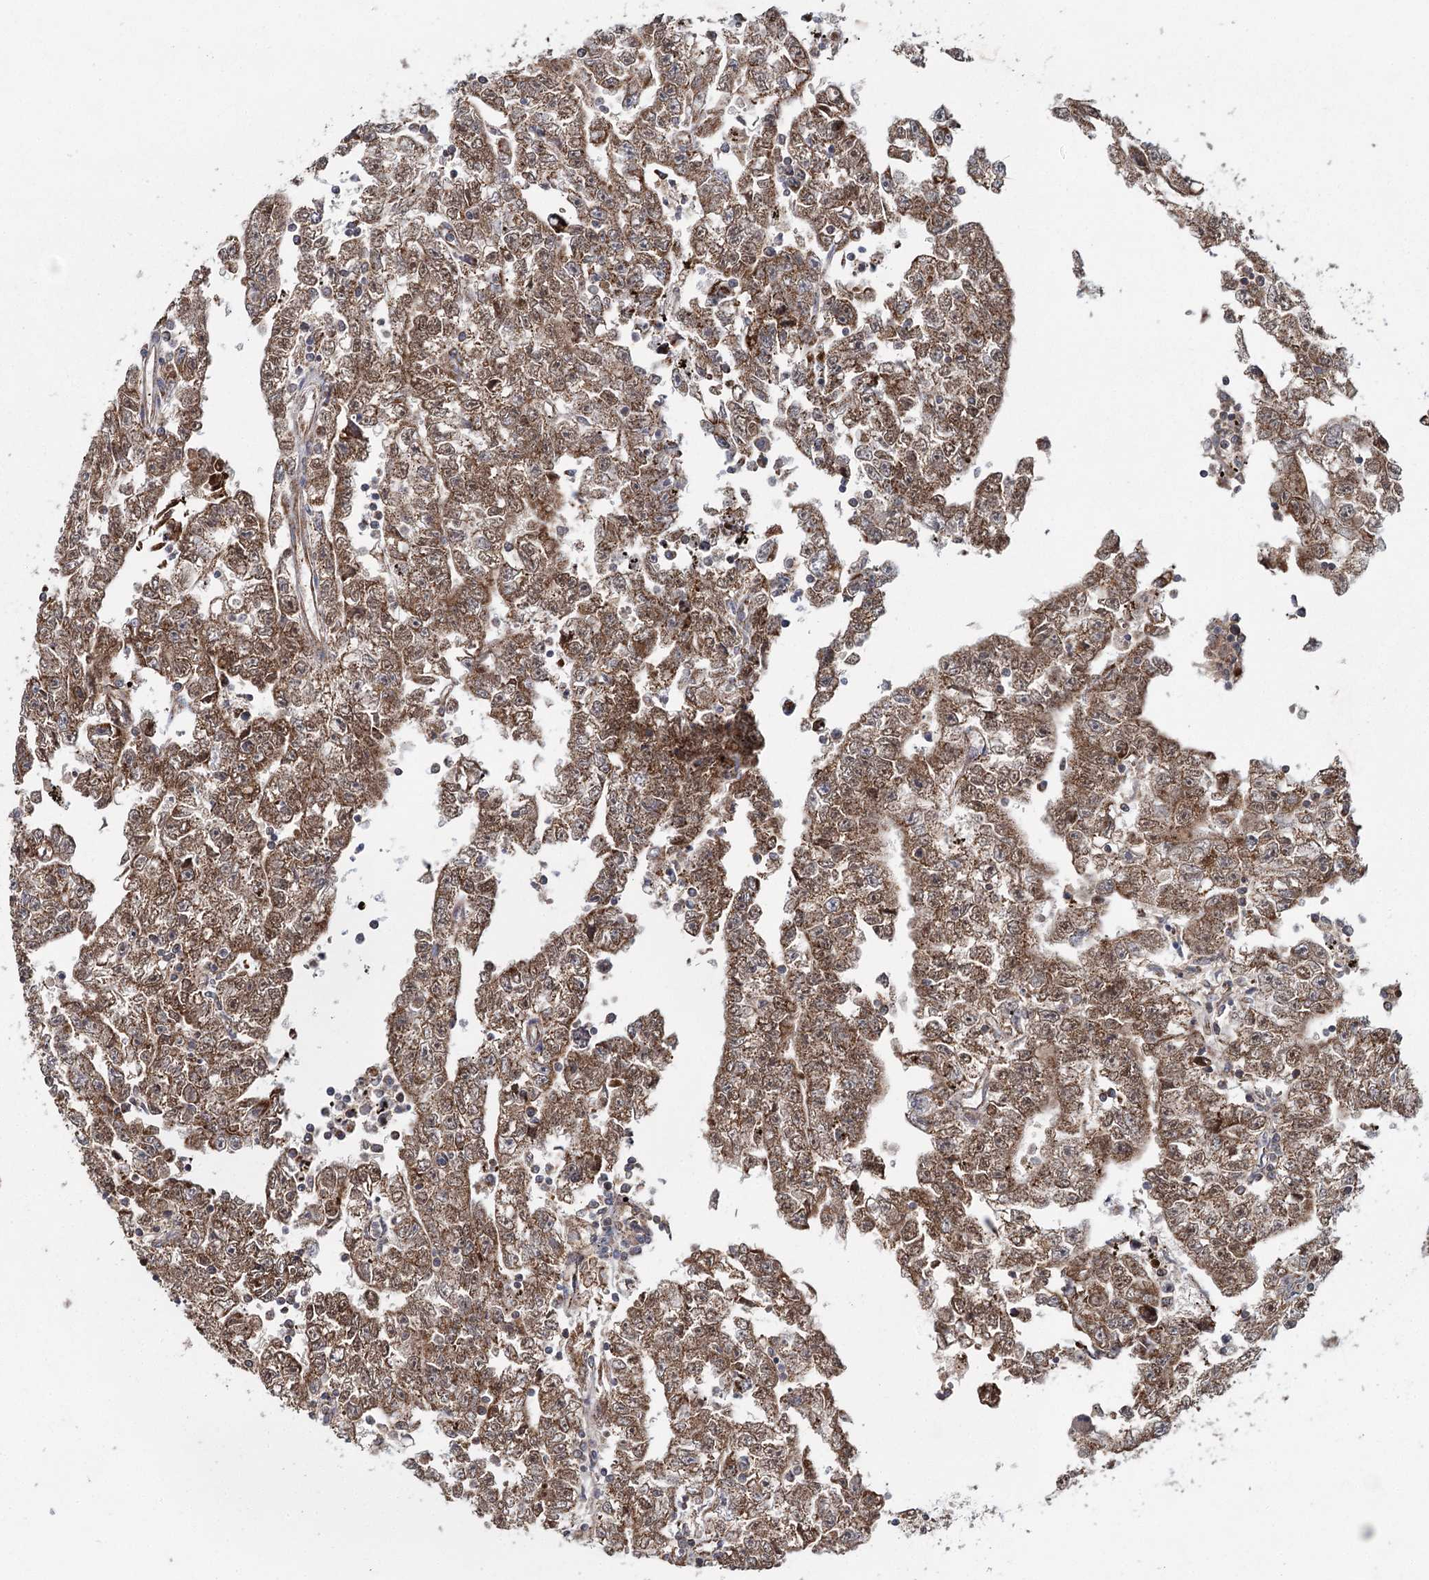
{"staining": {"intensity": "moderate", "quantity": ">75%", "location": "cytoplasmic/membranous"}, "tissue": "testis cancer", "cell_type": "Tumor cells", "image_type": "cancer", "snomed": [{"axis": "morphology", "description": "Carcinoma, Embryonal, NOS"}, {"axis": "topography", "description": "Testis"}], "caption": "Embryonal carcinoma (testis) tissue reveals moderate cytoplasmic/membranous expression in approximately >75% of tumor cells, visualized by immunohistochemistry. Immunohistochemistry stains the protein in brown and the nuclei are stained blue.", "gene": "MRPL44", "patient": {"sex": "male", "age": 25}}